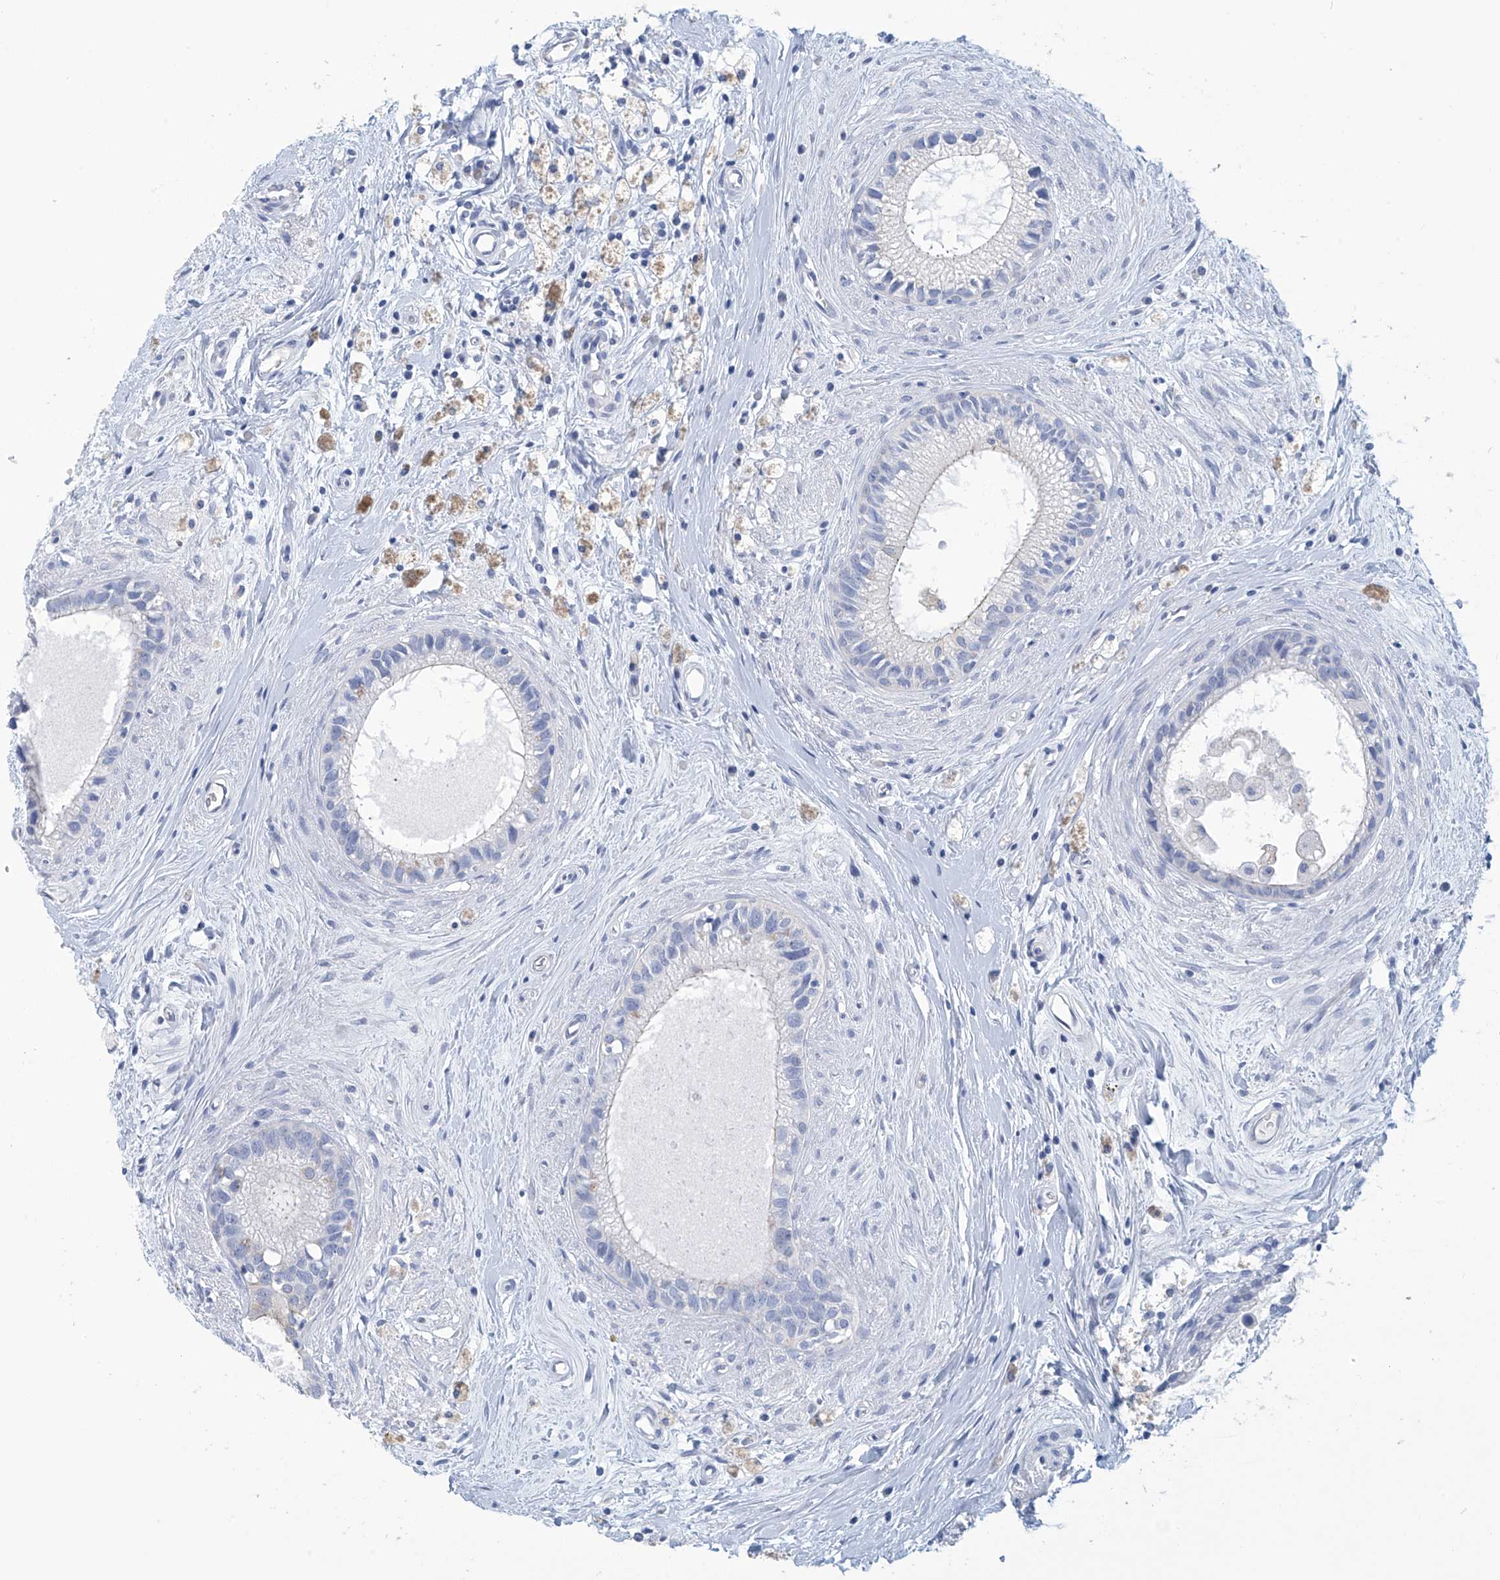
{"staining": {"intensity": "negative", "quantity": "none", "location": "none"}, "tissue": "epididymis", "cell_type": "Glandular cells", "image_type": "normal", "snomed": [{"axis": "morphology", "description": "Normal tissue, NOS"}, {"axis": "topography", "description": "Epididymis"}], "caption": "Immunohistochemical staining of normal epididymis displays no significant expression in glandular cells. Brightfield microscopy of IHC stained with DAB (3,3'-diaminobenzidine) (brown) and hematoxylin (blue), captured at high magnification.", "gene": "DSP", "patient": {"sex": "male", "age": 80}}